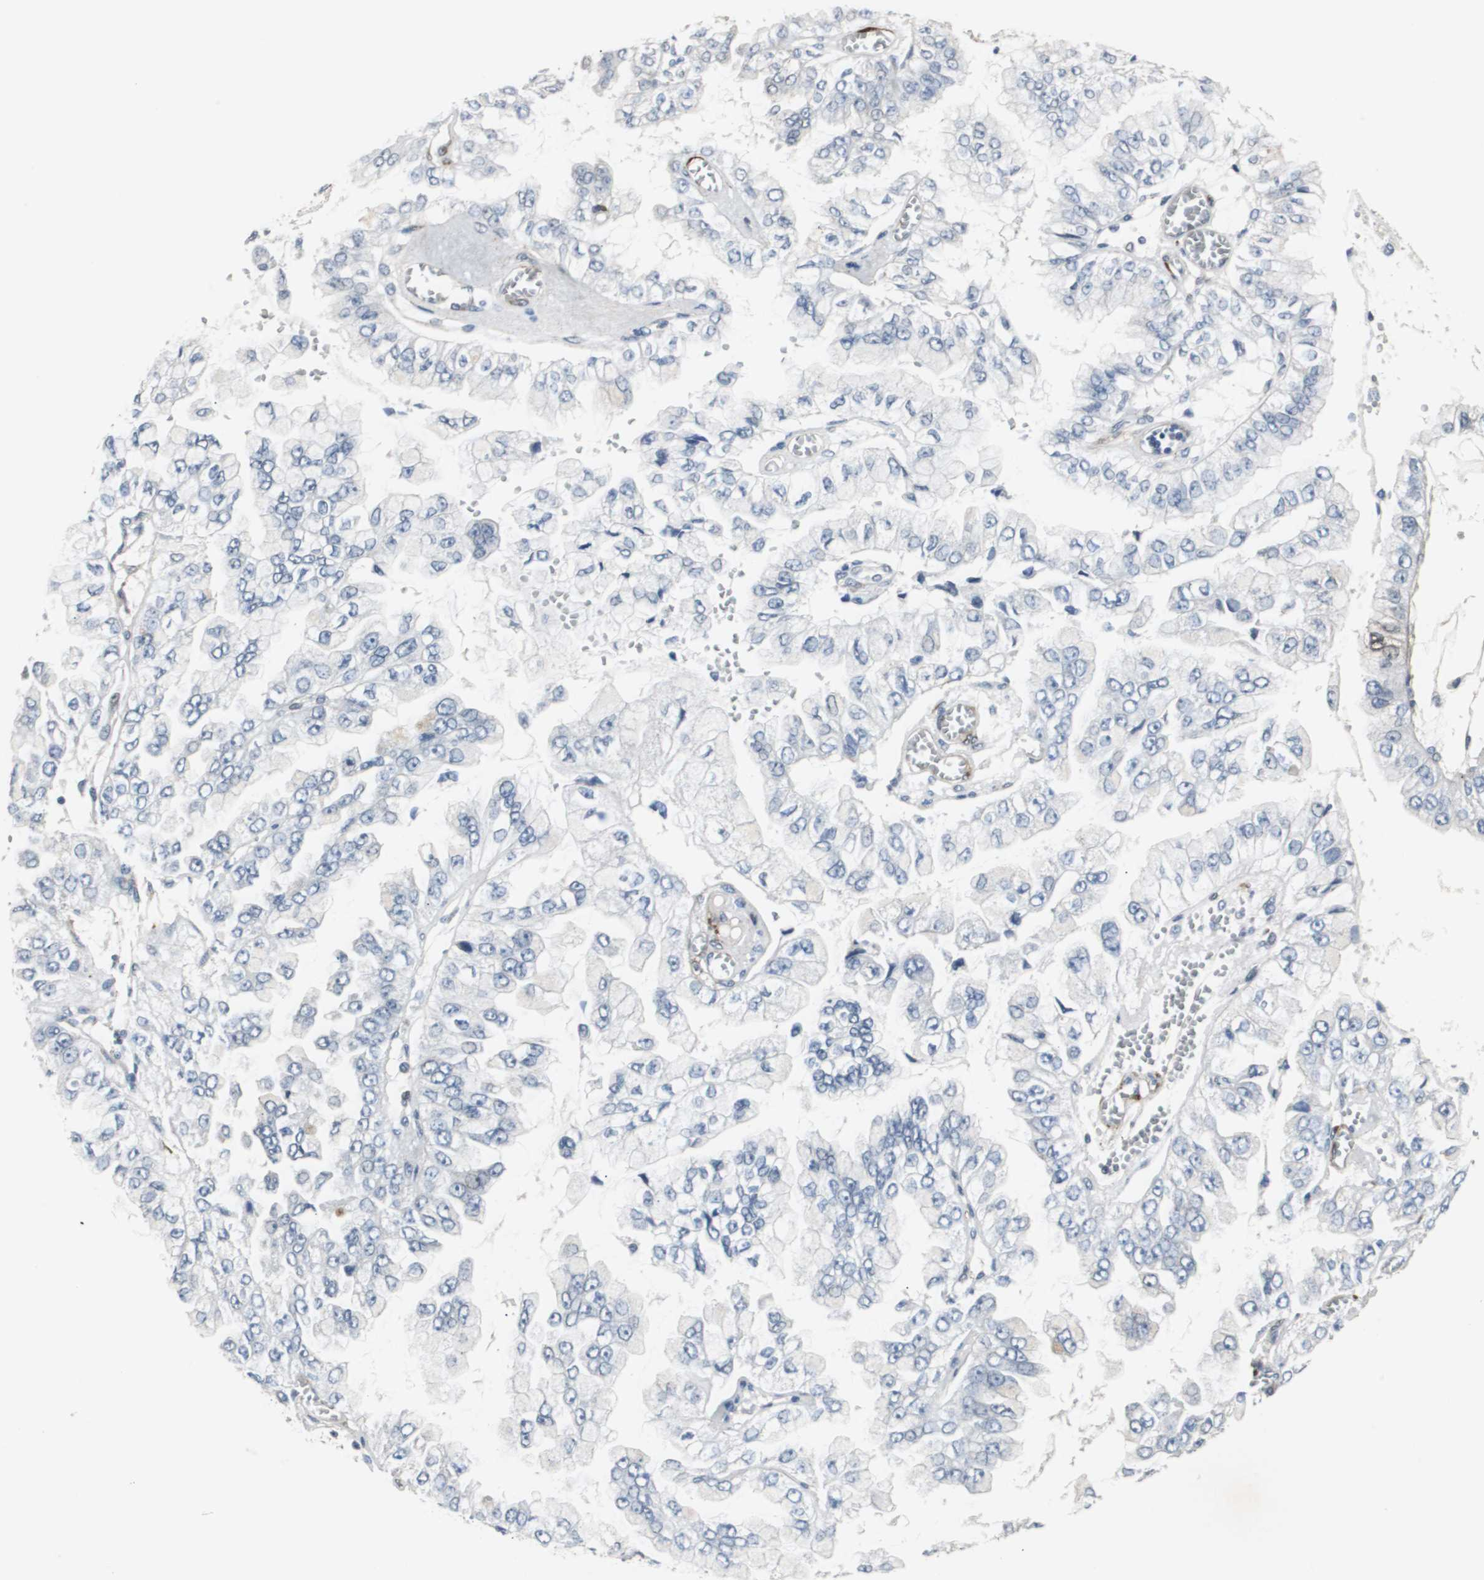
{"staining": {"intensity": "negative", "quantity": "none", "location": "none"}, "tissue": "liver cancer", "cell_type": "Tumor cells", "image_type": "cancer", "snomed": [{"axis": "morphology", "description": "Cholangiocarcinoma"}, {"axis": "topography", "description": "Liver"}], "caption": "This micrograph is of cholangiocarcinoma (liver) stained with immunohistochemistry to label a protein in brown with the nuclei are counter-stained blue. There is no staining in tumor cells.", "gene": "ISCU", "patient": {"sex": "female", "age": 79}}